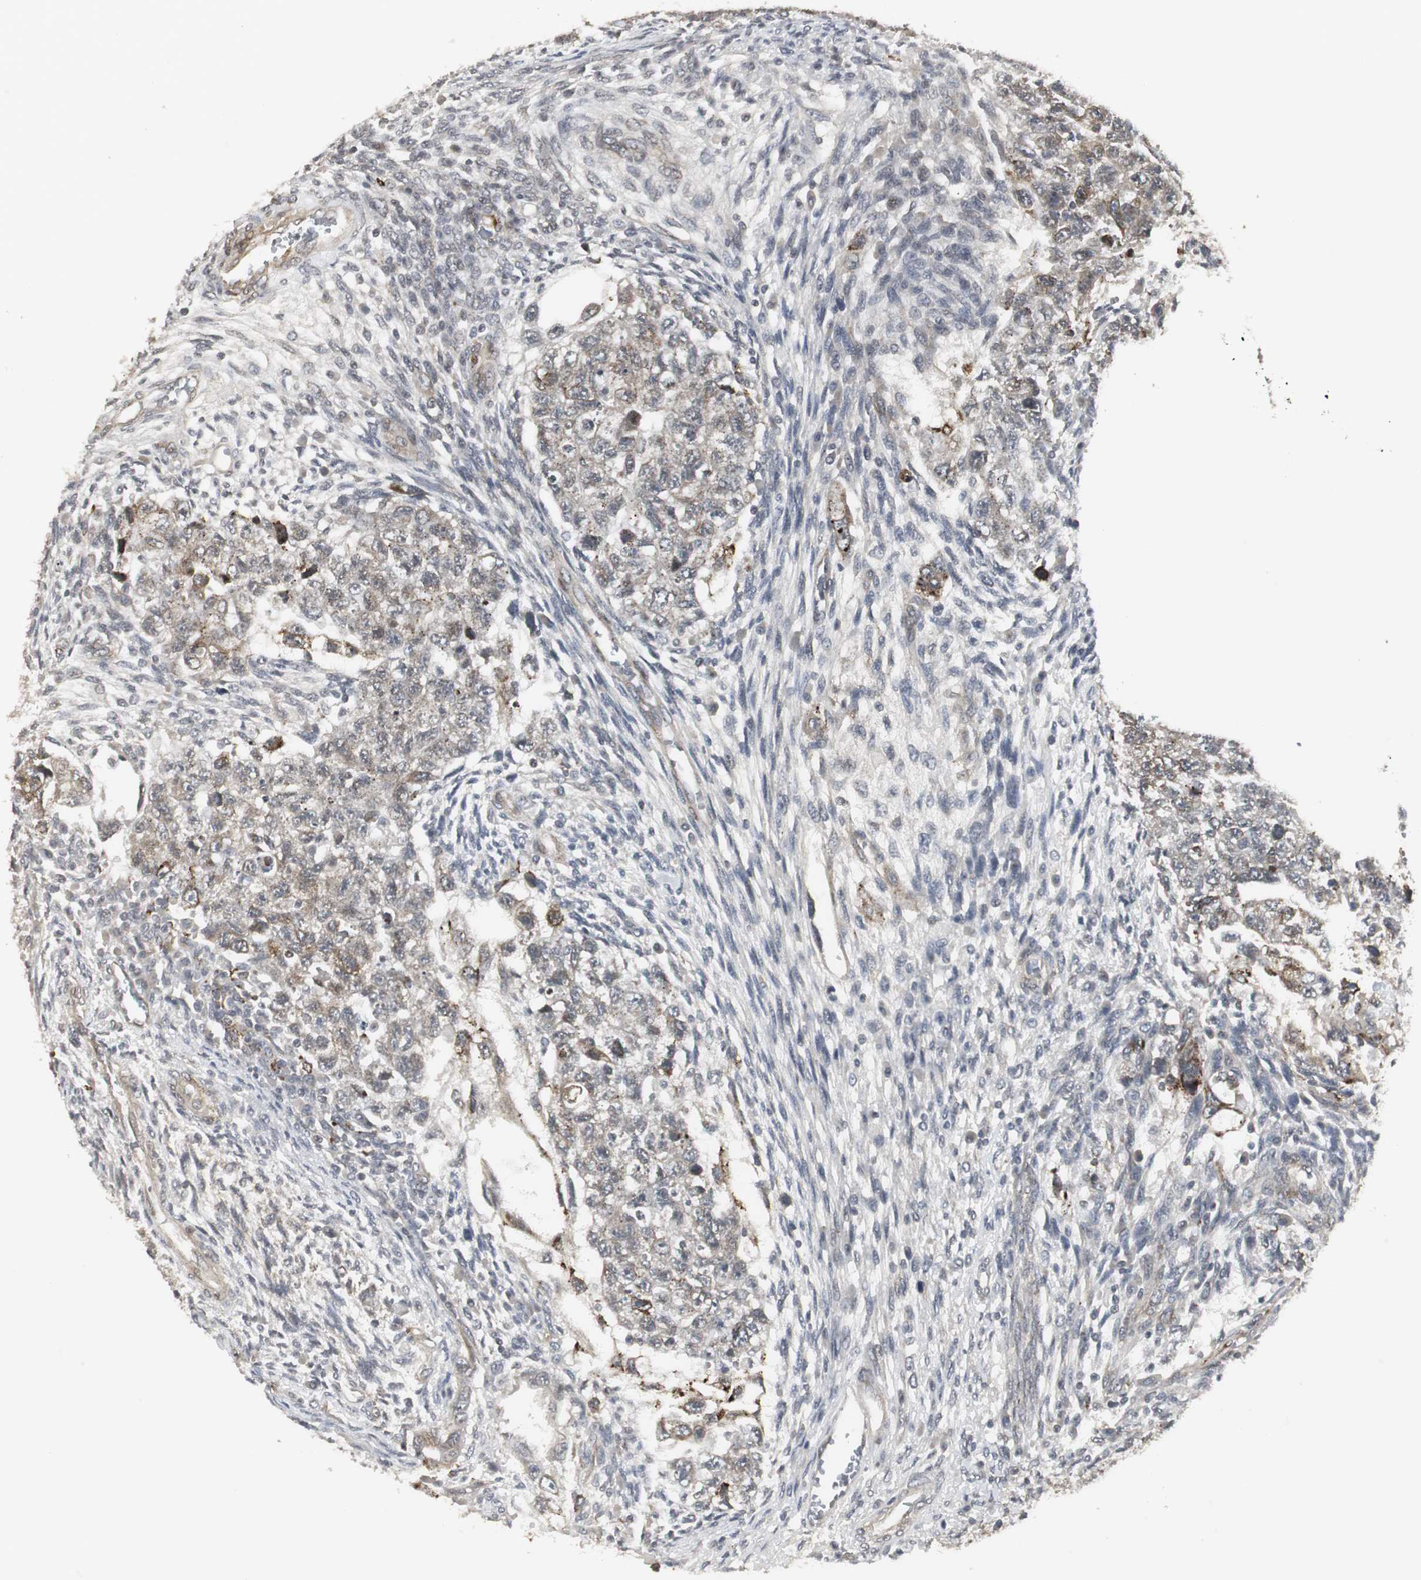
{"staining": {"intensity": "moderate", "quantity": "25%-75%", "location": "cytoplasmic/membranous"}, "tissue": "testis cancer", "cell_type": "Tumor cells", "image_type": "cancer", "snomed": [{"axis": "morphology", "description": "Normal tissue, NOS"}, {"axis": "morphology", "description": "Carcinoma, Embryonal, NOS"}, {"axis": "topography", "description": "Testis"}], "caption": "Moderate cytoplasmic/membranous positivity for a protein is appreciated in approximately 25%-75% of tumor cells of testis cancer (embryonal carcinoma) using IHC.", "gene": "SCYL3", "patient": {"sex": "male", "age": 36}}